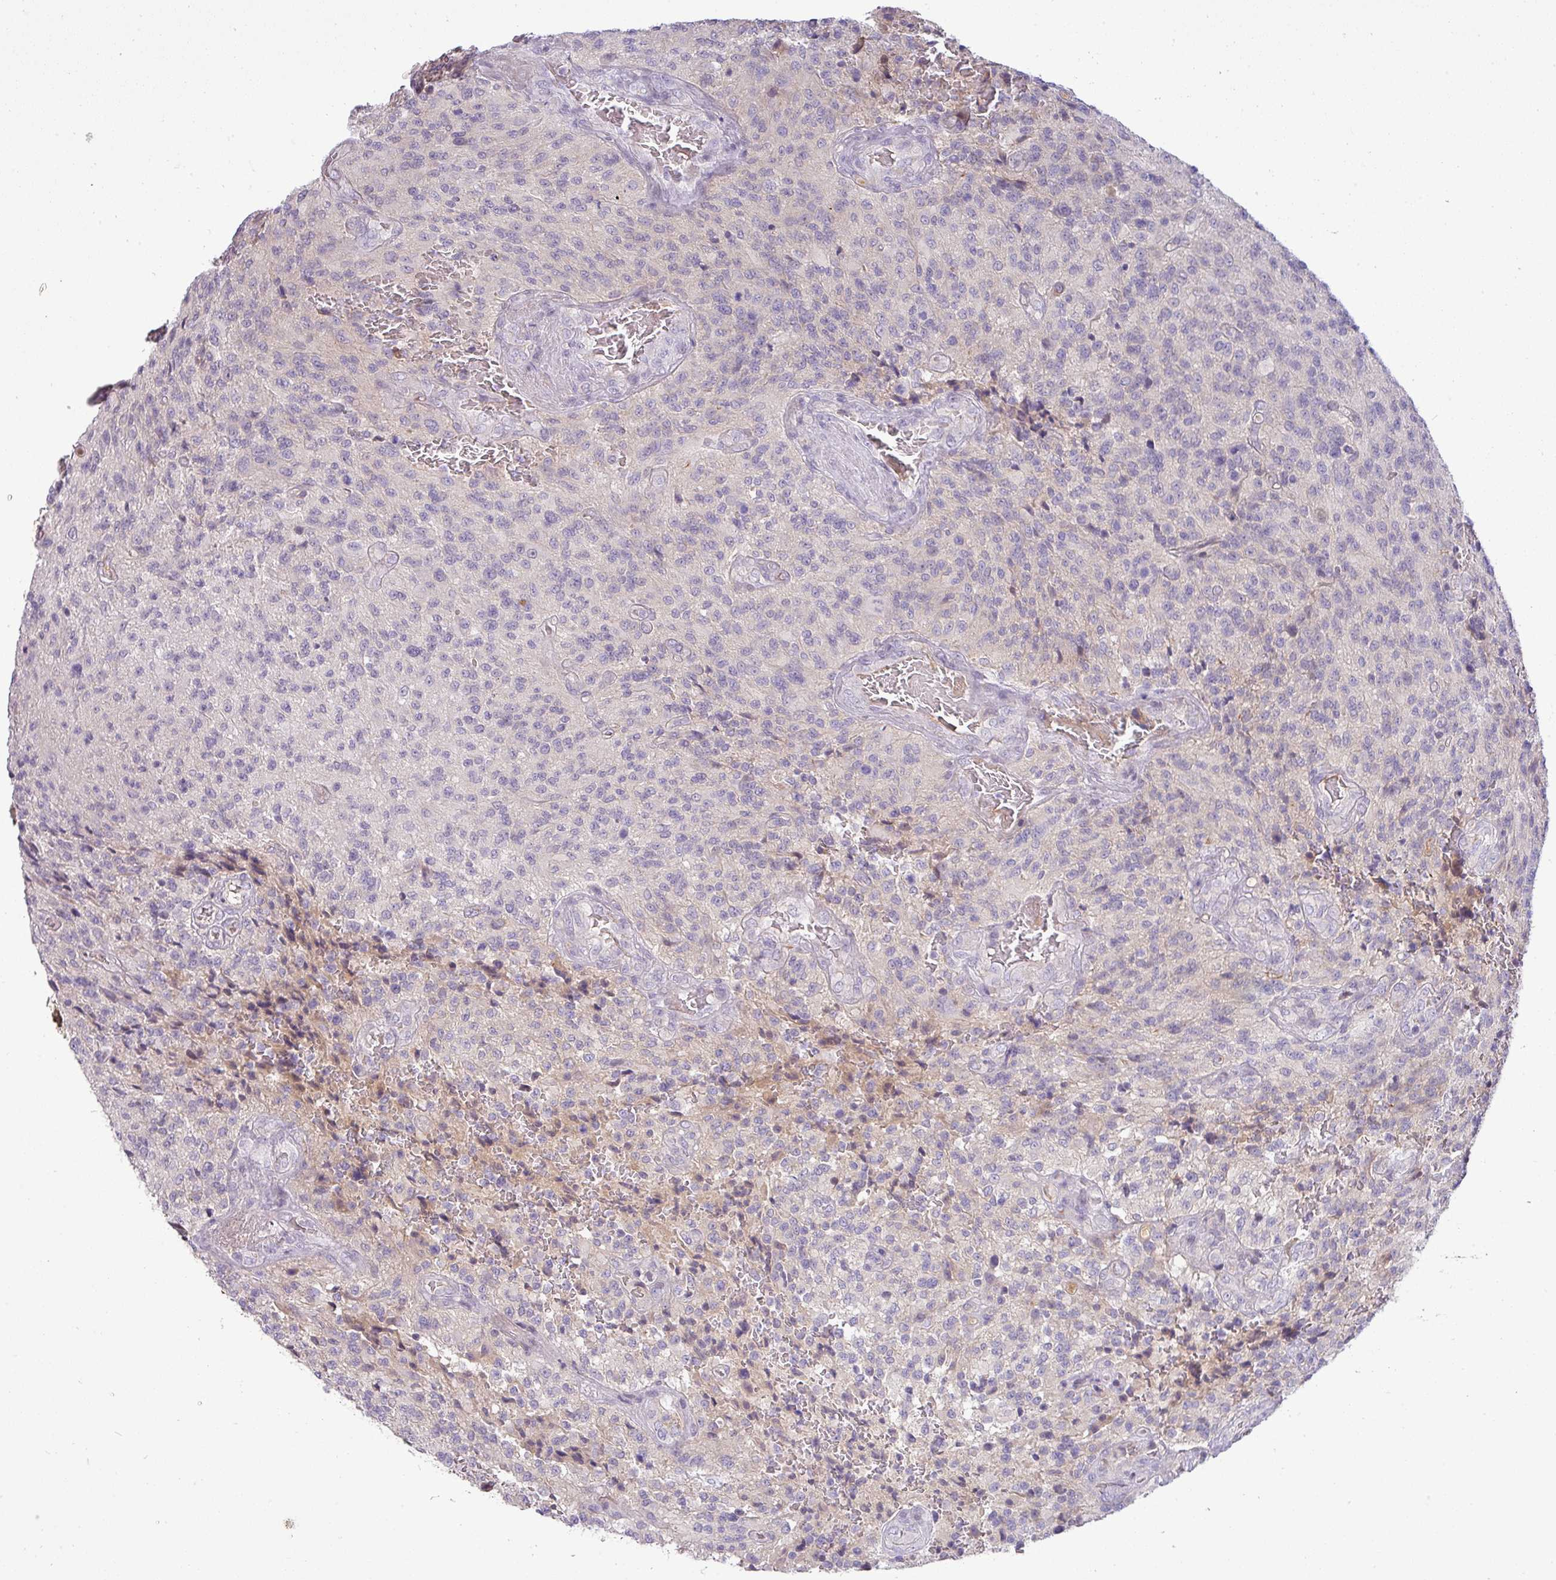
{"staining": {"intensity": "negative", "quantity": "none", "location": "none"}, "tissue": "glioma", "cell_type": "Tumor cells", "image_type": "cancer", "snomed": [{"axis": "morphology", "description": "Normal tissue, NOS"}, {"axis": "morphology", "description": "Glioma, malignant, High grade"}, {"axis": "topography", "description": "Cerebral cortex"}], "caption": "Tumor cells are negative for brown protein staining in malignant glioma (high-grade).", "gene": "APOM", "patient": {"sex": "male", "age": 56}}